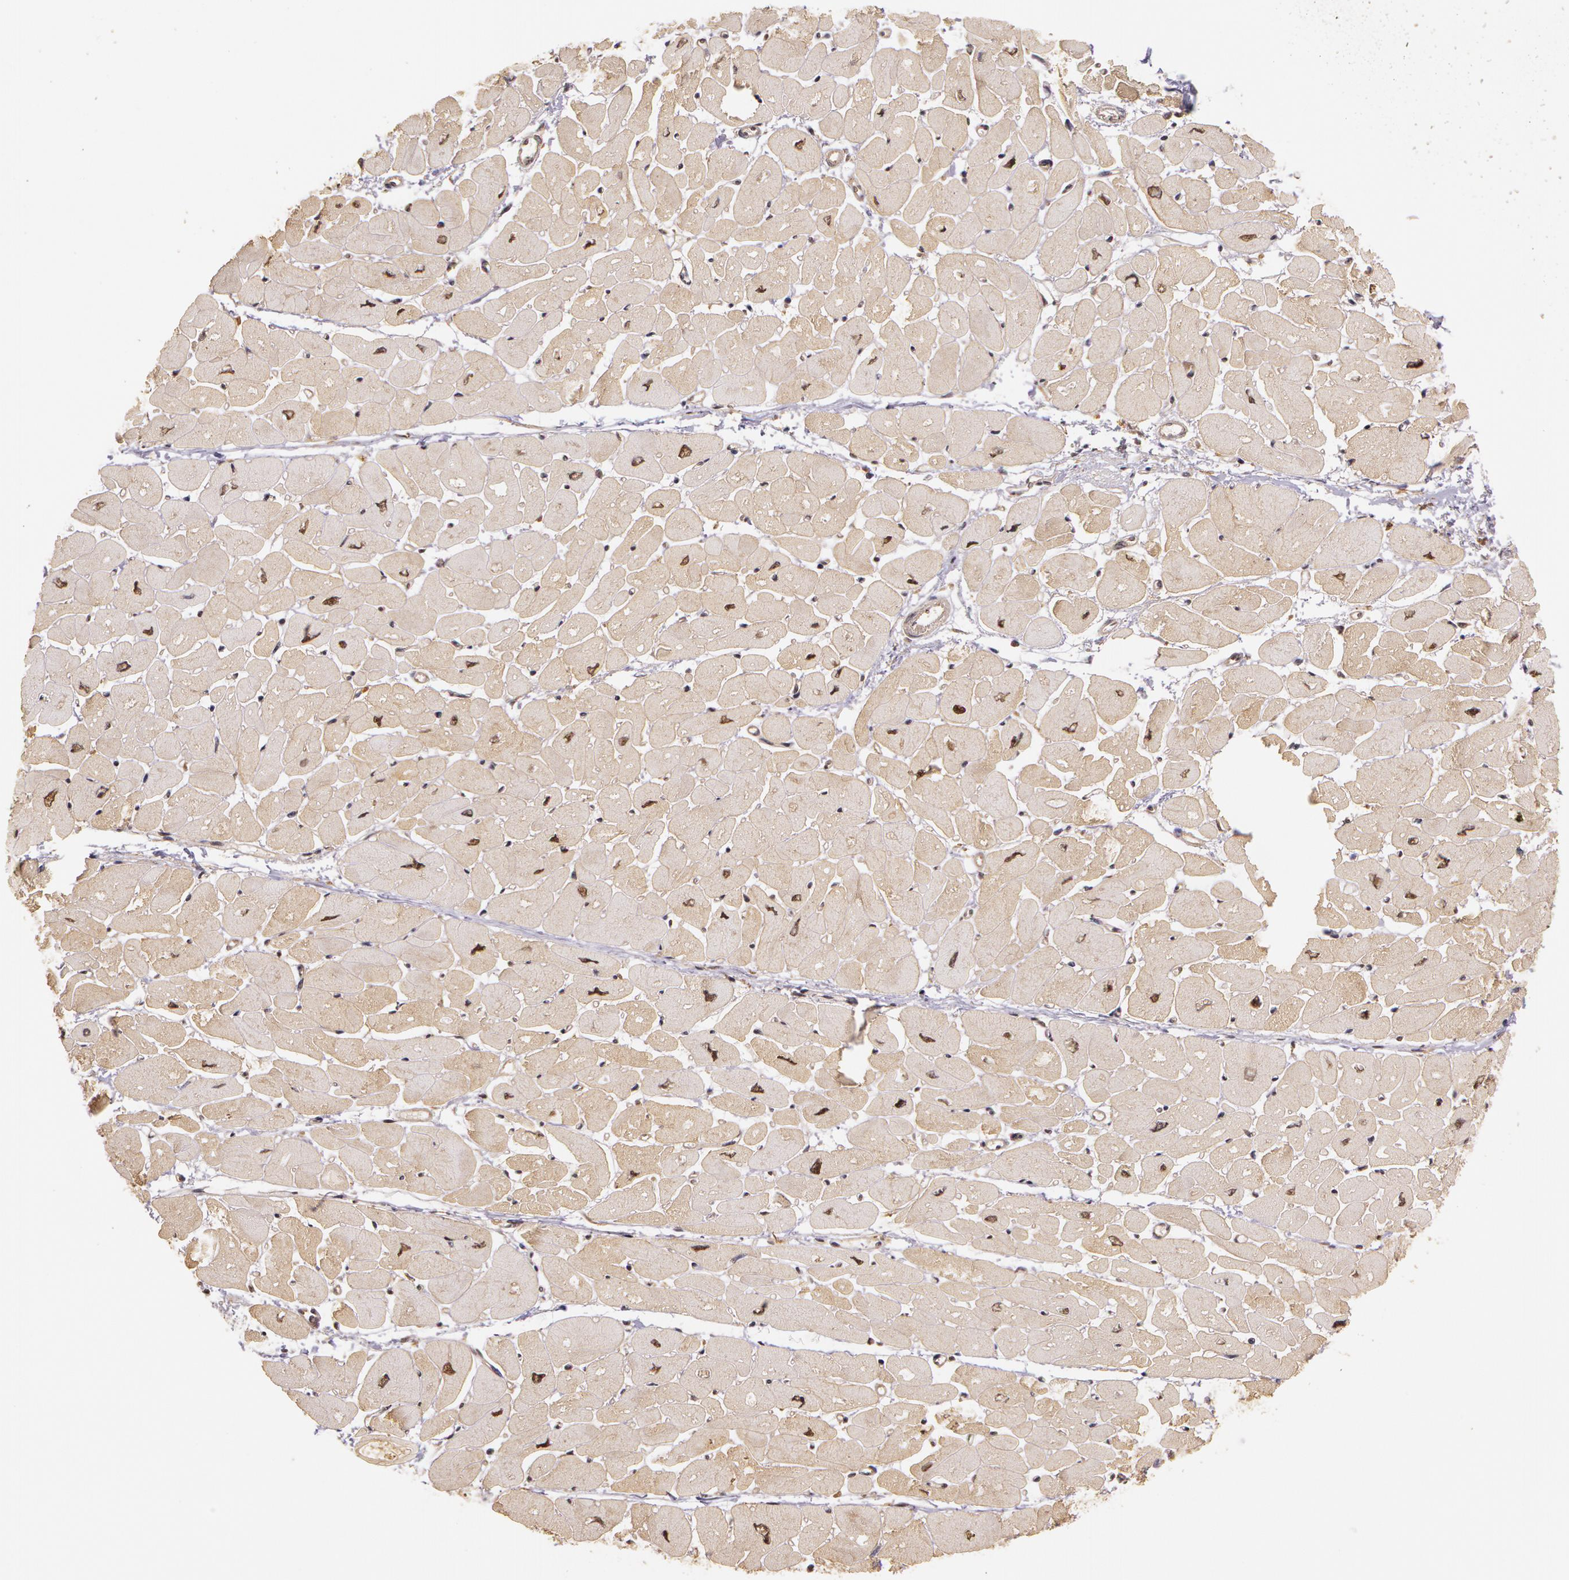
{"staining": {"intensity": "moderate", "quantity": ">75%", "location": "cytoplasmic/membranous"}, "tissue": "heart muscle", "cell_type": "Cardiomyocytes", "image_type": "normal", "snomed": [{"axis": "morphology", "description": "Normal tissue, NOS"}, {"axis": "topography", "description": "Heart"}], "caption": "Immunohistochemical staining of benign human heart muscle exhibits moderate cytoplasmic/membranous protein staining in about >75% of cardiomyocytes.", "gene": "ASCC2", "patient": {"sex": "female", "age": 54}}